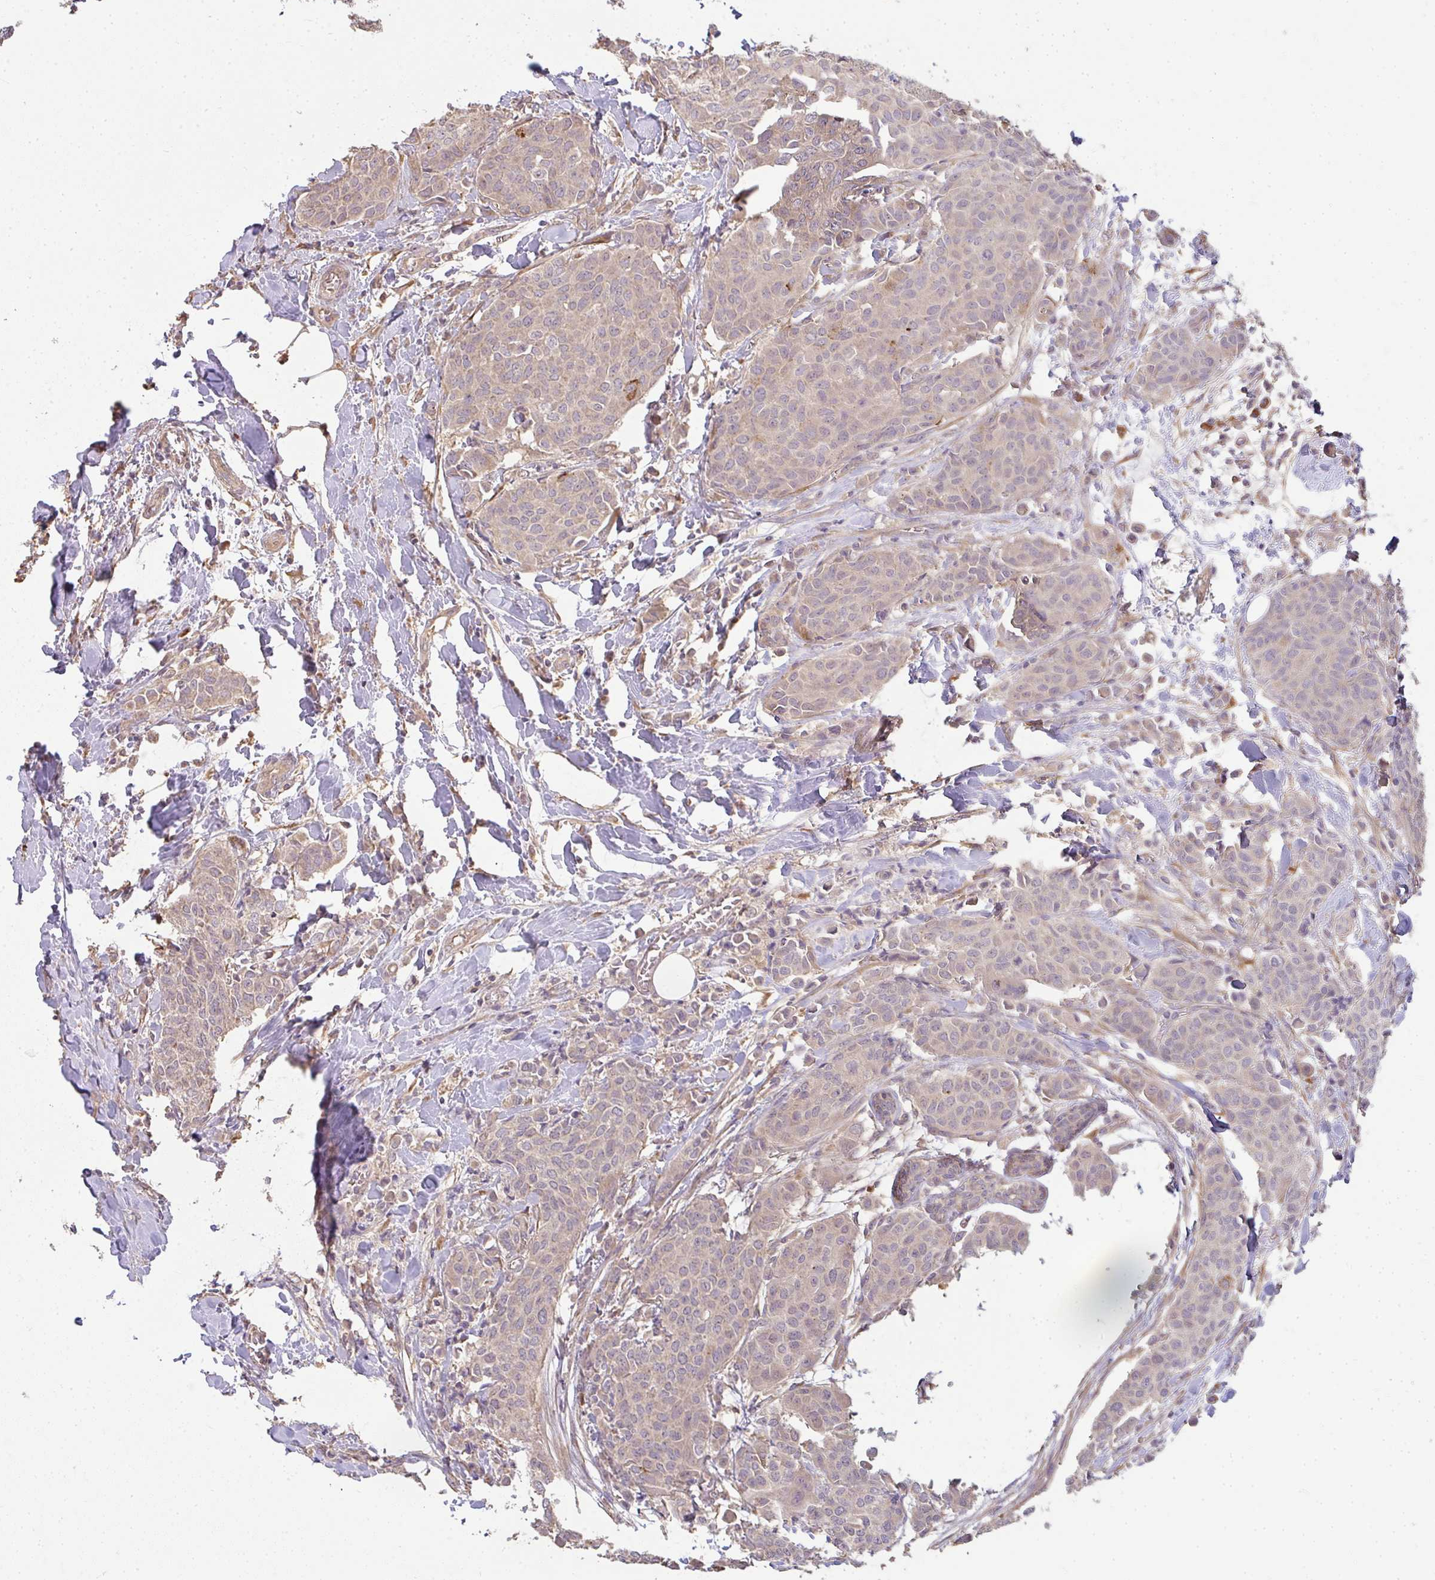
{"staining": {"intensity": "weak", "quantity": ">75%", "location": "cytoplasmic/membranous"}, "tissue": "breast cancer", "cell_type": "Tumor cells", "image_type": "cancer", "snomed": [{"axis": "morphology", "description": "Duct carcinoma"}, {"axis": "topography", "description": "Breast"}], "caption": "Brown immunohistochemical staining in human breast infiltrating ductal carcinoma exhibits weak cytoplasmic/membranous positivity in approximately >75% of tumor cells.", "gene": "BRINP3", "patient": {"sex": "female", "age": 47}}